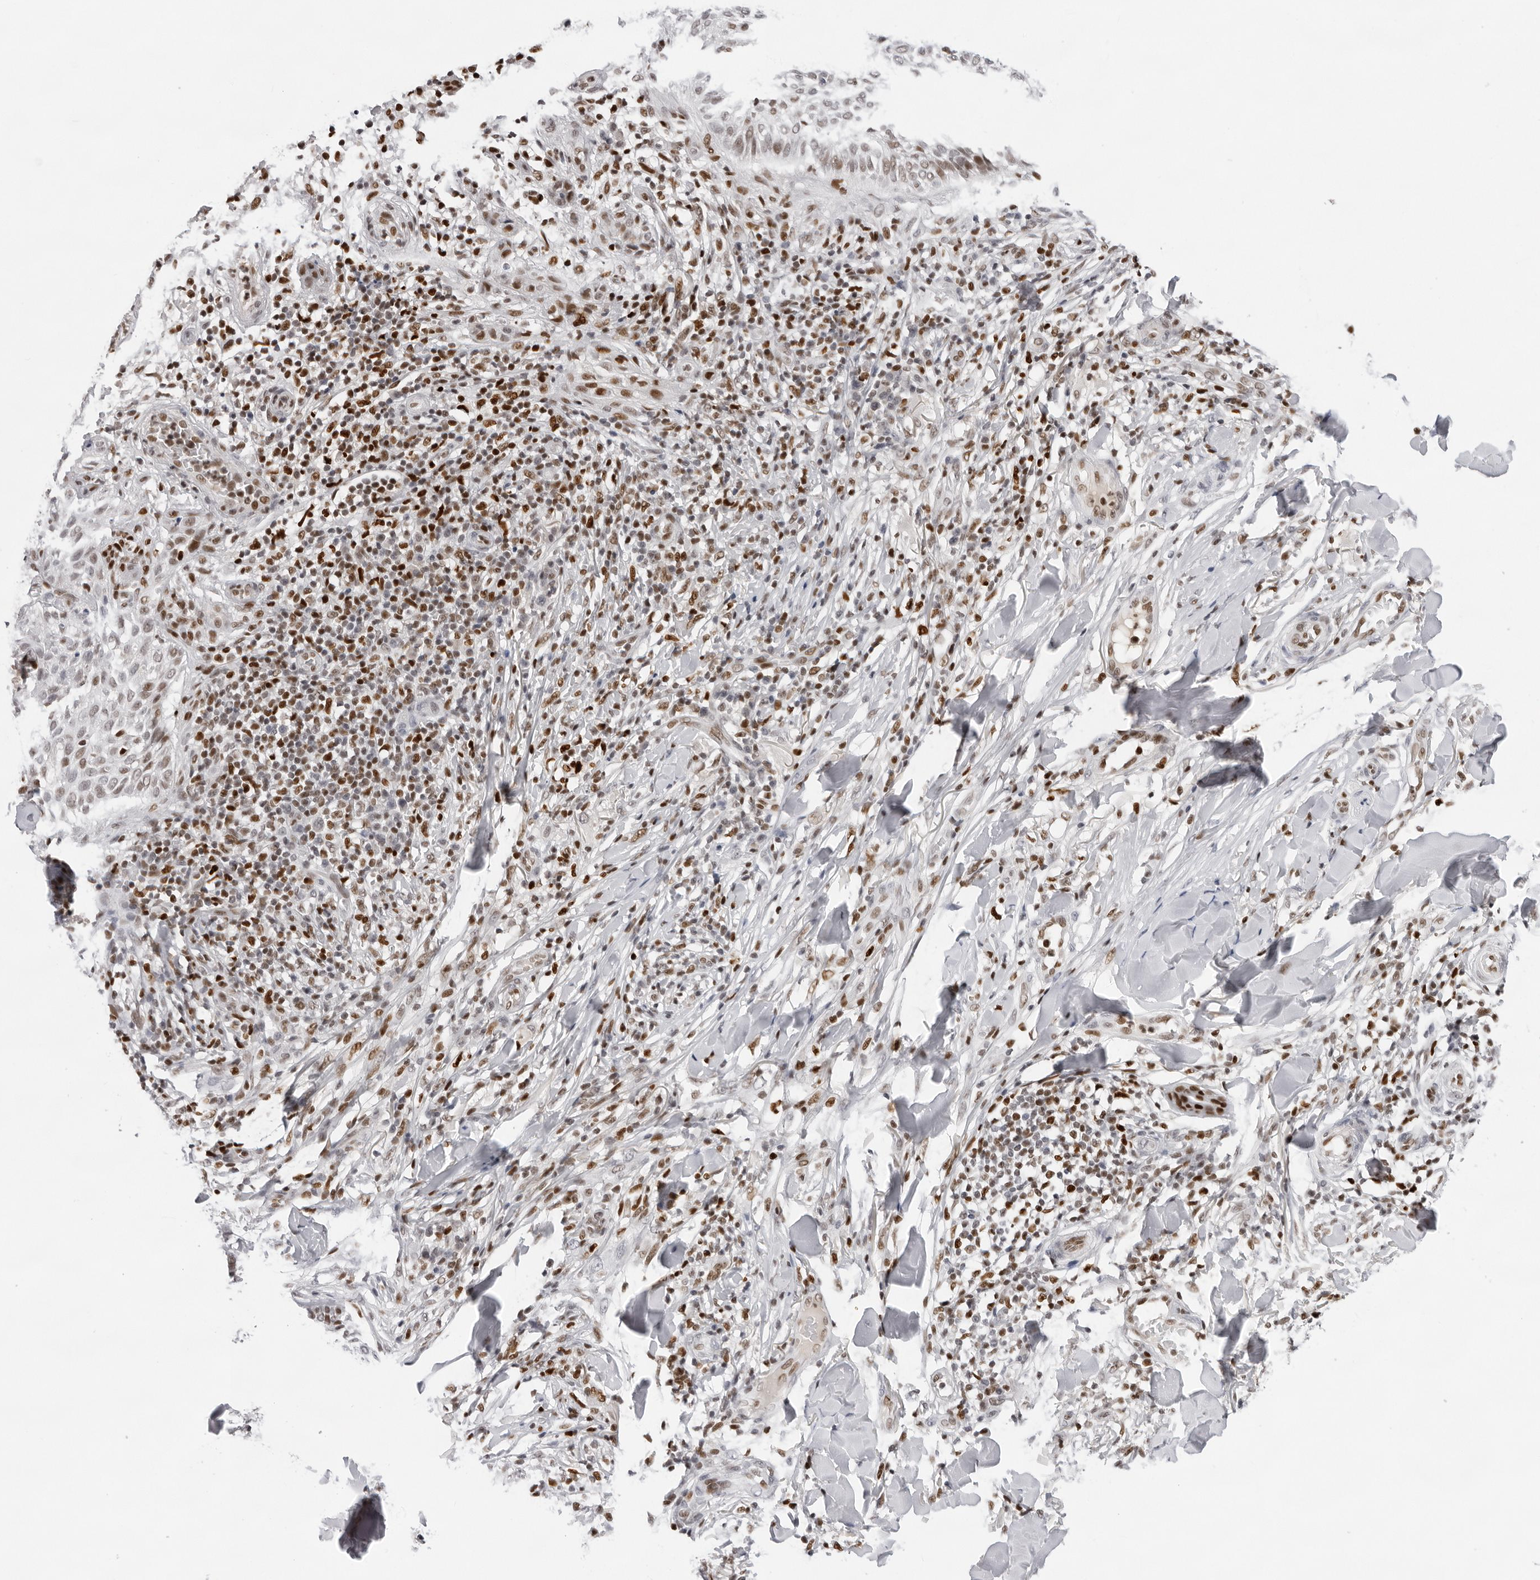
{"staining": {"intensity": "weak", "quantity": "25%-75%", "location": "nuclear"}, "tissue": "skin cancer", "cell_type": "Tumor cells", "image_type": "cancer", "snomed": [{"axis": "morphology", "description": "Normal tissue, NOS"}, {"axis": "morphology", "description": "Basal cell carcinoma"}, {"axis": "topography", "description": "Skin"}], "caption": "A low amount of weak nuclear positivity is appreciated in approximately 25%-75% of tumor cells in basal cell carcinoma (skin) tissue.", "gene": "OGG1", "patient": {"sex": "male", "age": 67}}